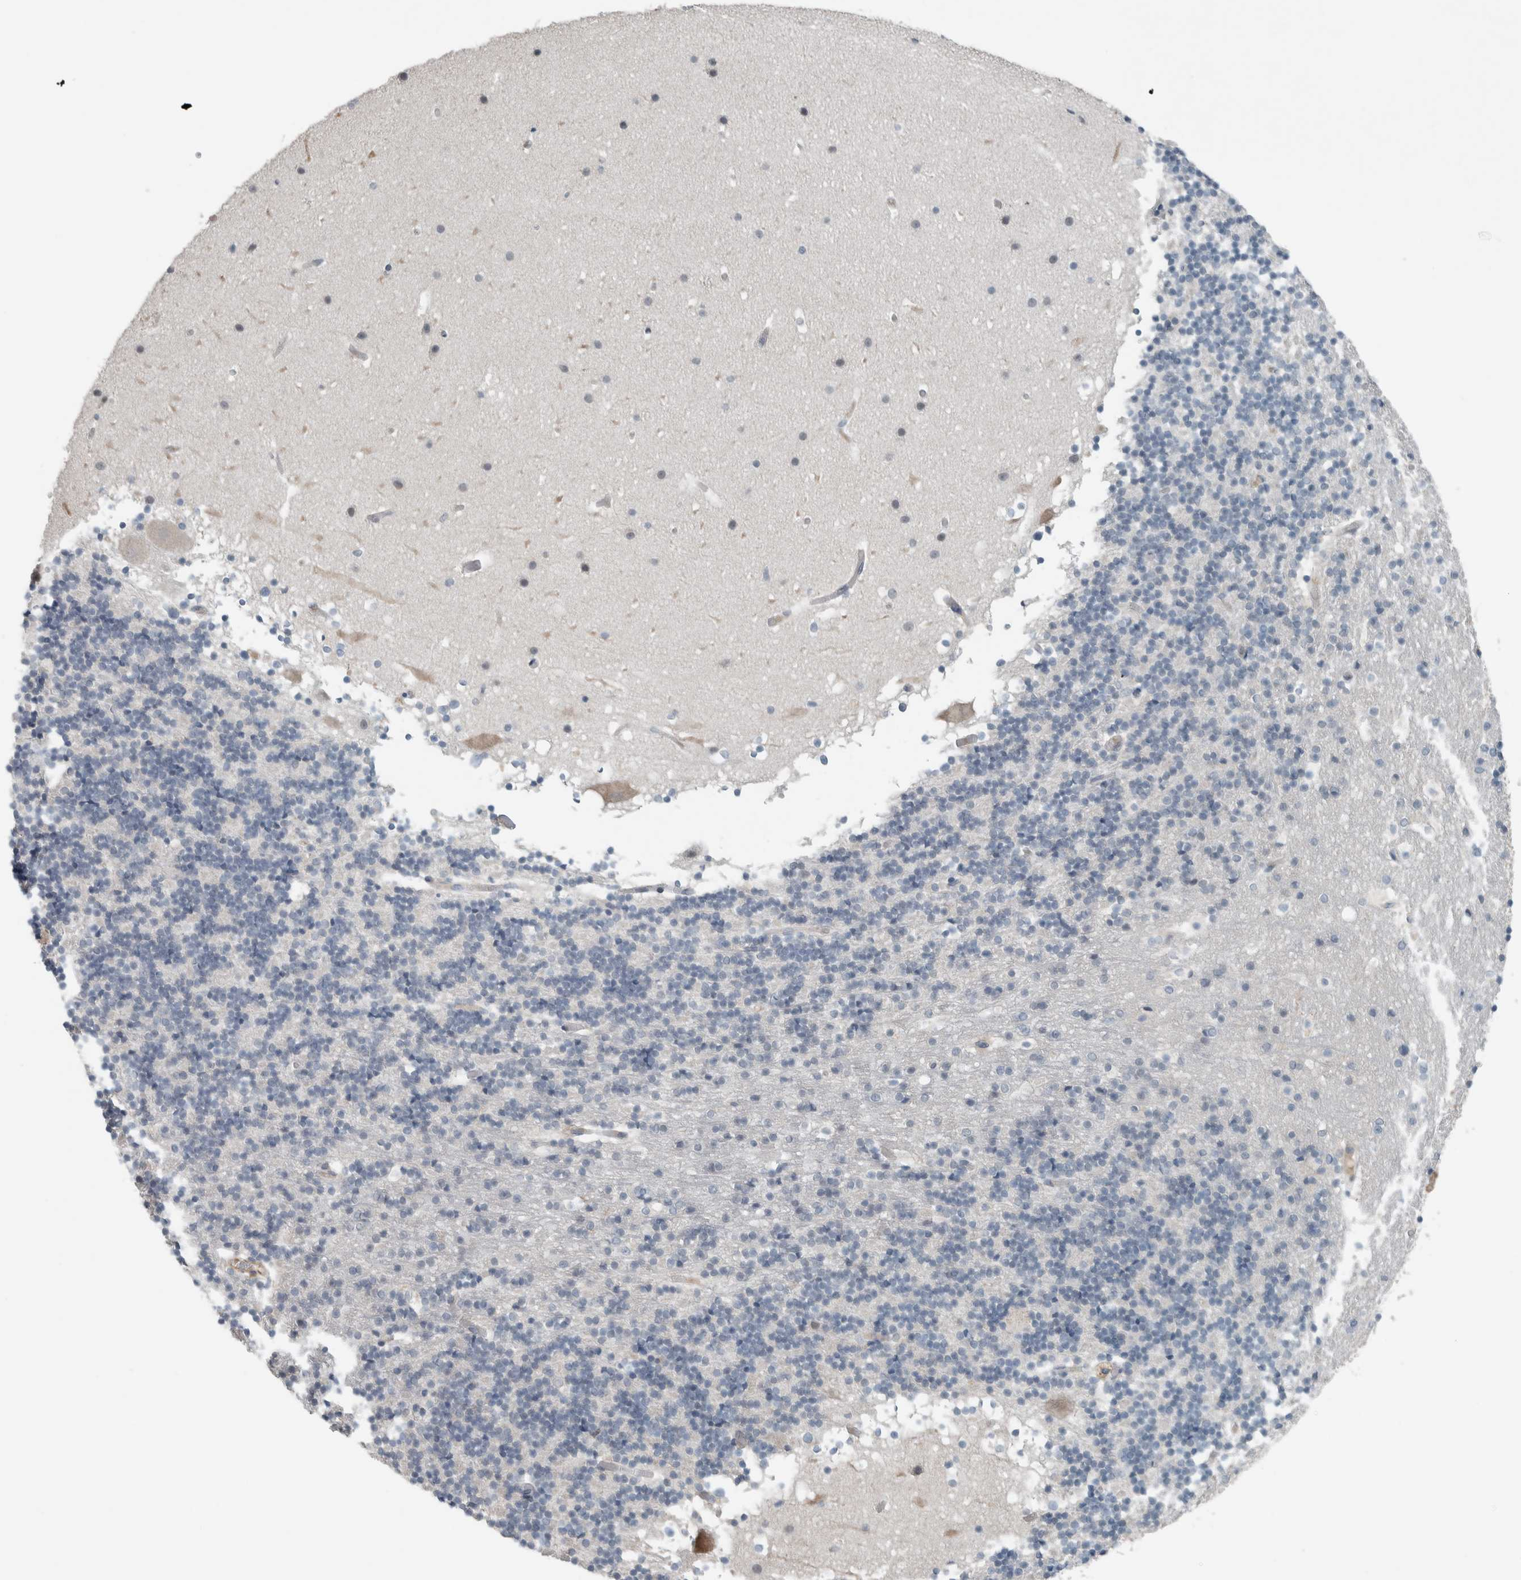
{"staining": {"intensity": "negative", "quantity": "none", "location": "none"}, "tissue": "cerebellum", "cell_type": "Cells in granular layer", "image_type": "normal", "snomed": [{"axis": "morphology", "description": "Normal tissue, NOS"}, {"axis": "topography", "description": "Cerebellum"}], "caption": "Cells in granular layer are negative for brown protein staining in normal cerebellum. (DAB immunohistochemistry visualized using brightfield microscopy, high magnification).", "gene": "JADE2", "patient": {"sex": "male", "age": 57}}